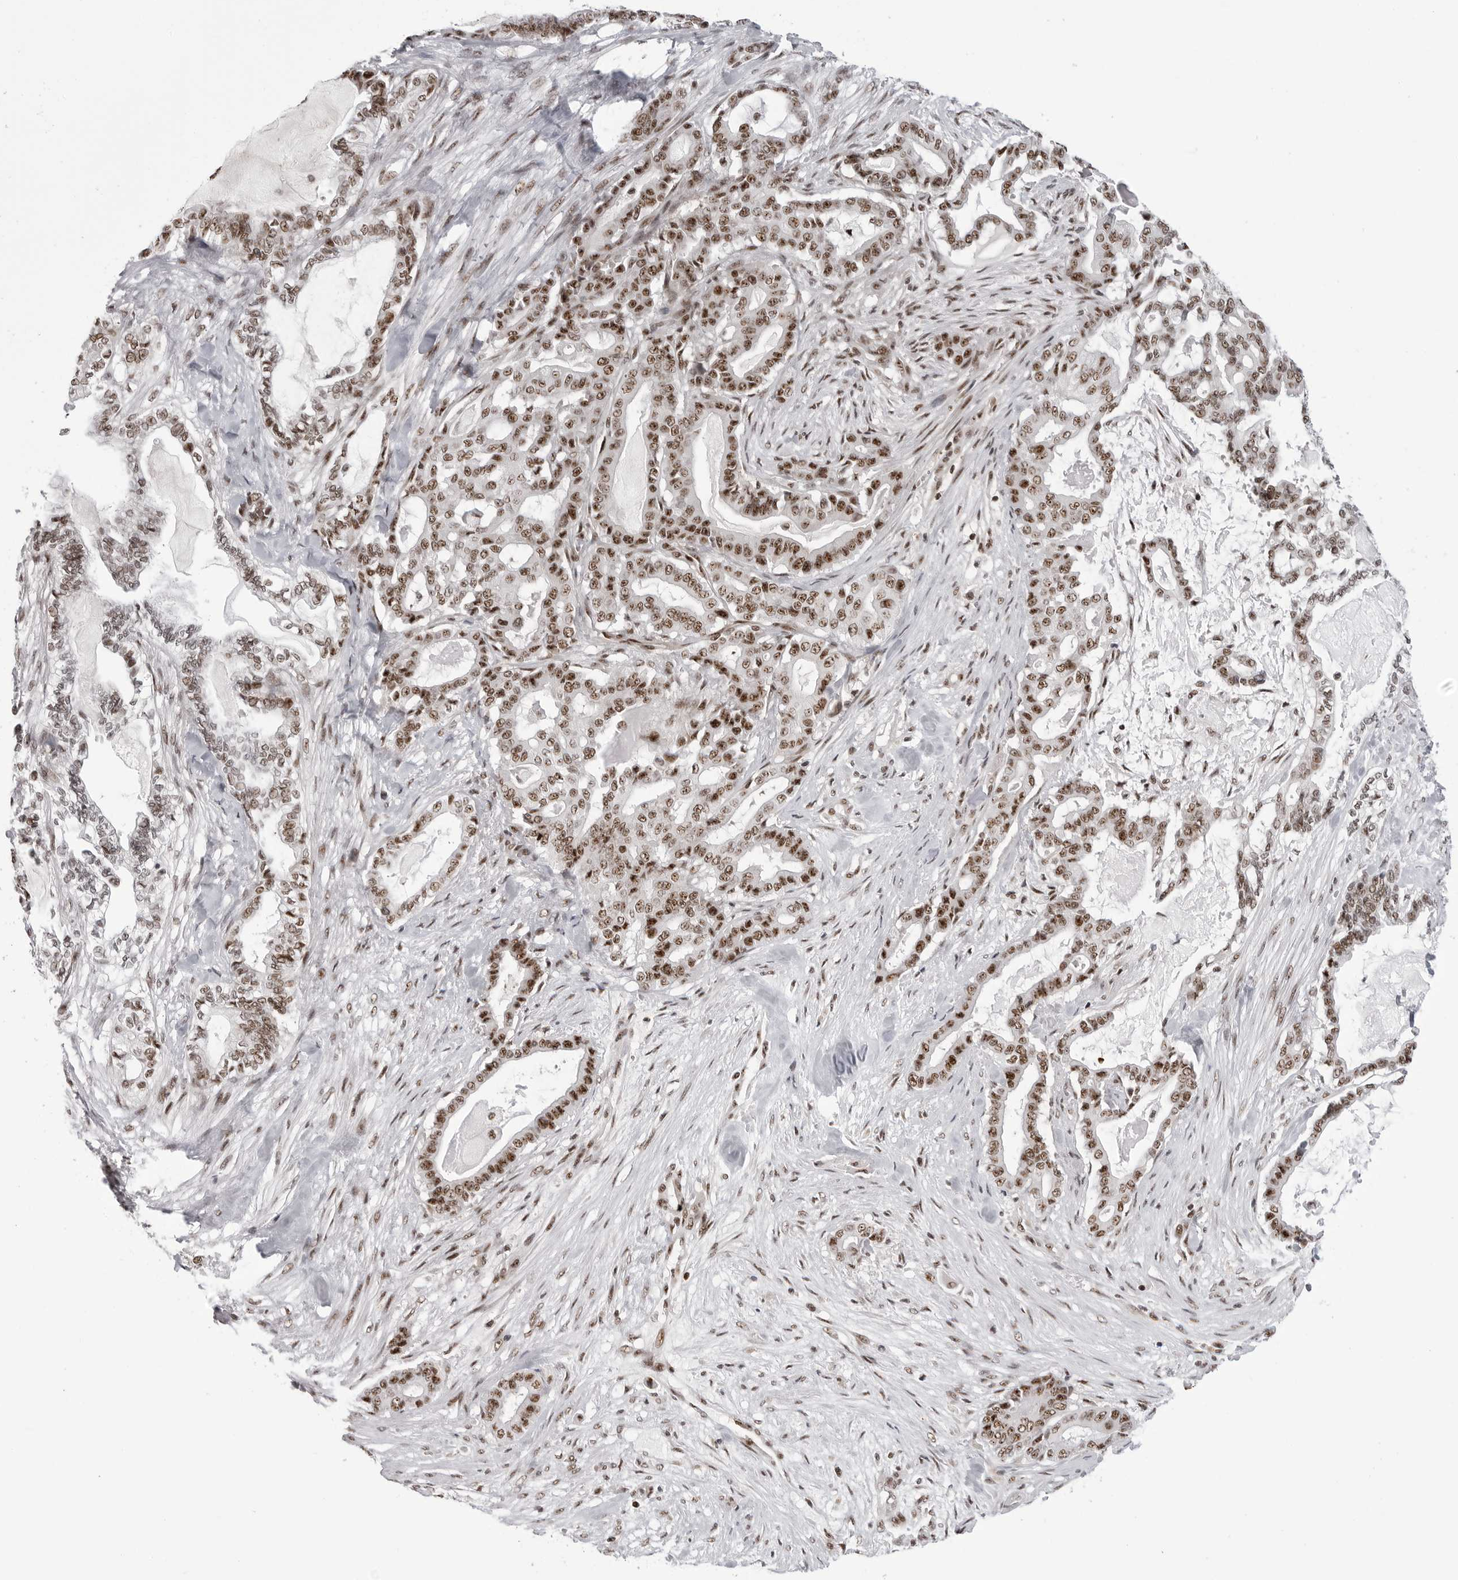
{"staining": {"intensity": "strong", "quantity": ">75%", "location": "nuclear"}, "tissue": "pancreatic cancer", "cell_type": "Tumor cells", "image_type": "cancer", "snomed": [{"axis": "morphology", "description": "Adenocarcinoma, NOS"}, {"axis": "topography", "description": "Pancreas"}], "caption": "The photomicrograph reveals a brown stain indicating the presence of a protein in the nuclear of tumor cells in pancreatic adenocarcinoma.", "gene": "WRAP53", "patient": {"sex": "male", "age": 63}}